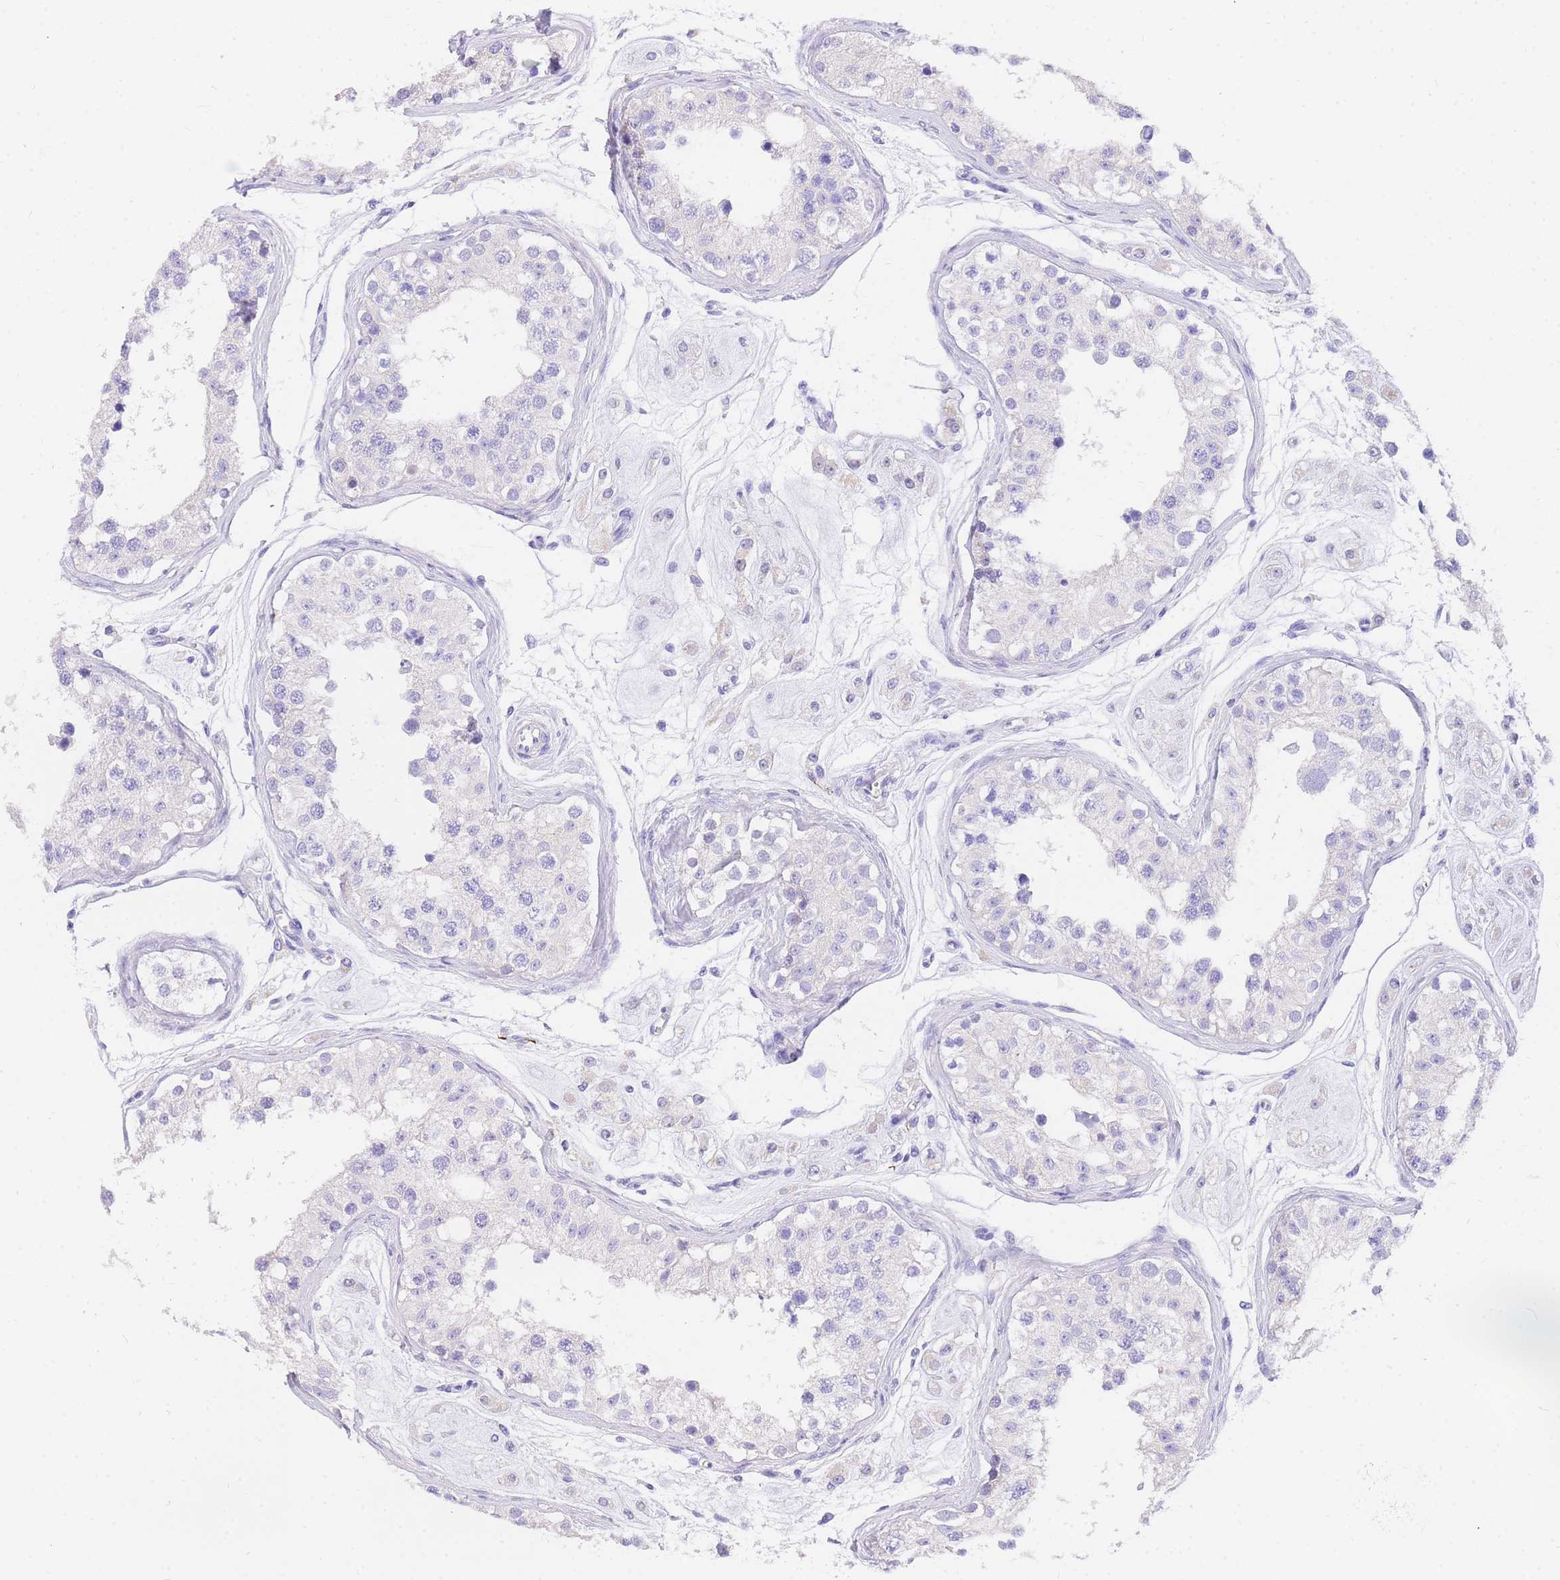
{"staining": {"intensity": "negative", "quantity": "none", "location": "none"}, "tissue": "testis", "cell_type": "Cells in seminiferous ducts", "image_type": "normal", "snomed": [{"axis": "morphology", "description": "Normal tissue, NOS"}, {"axis": "morphology", "description": "Adenocarcinoma, metastatic, NOS"}, {"axis": "topography", "description": "Testis"}], "caption": "Immunohistochemistry (IHC) photomicrograph of normal testis: testis stained with DAB (3,3'-diaminobenzidine) displays no significant protein expression in cells in seminiferous ducts. (DAB (3,3'-diaminobenzidine) immunohistochemistry with hematoxylin counter stain).", "gene": "UPK1A", "patient": {"sex": "male", "age": 26}}